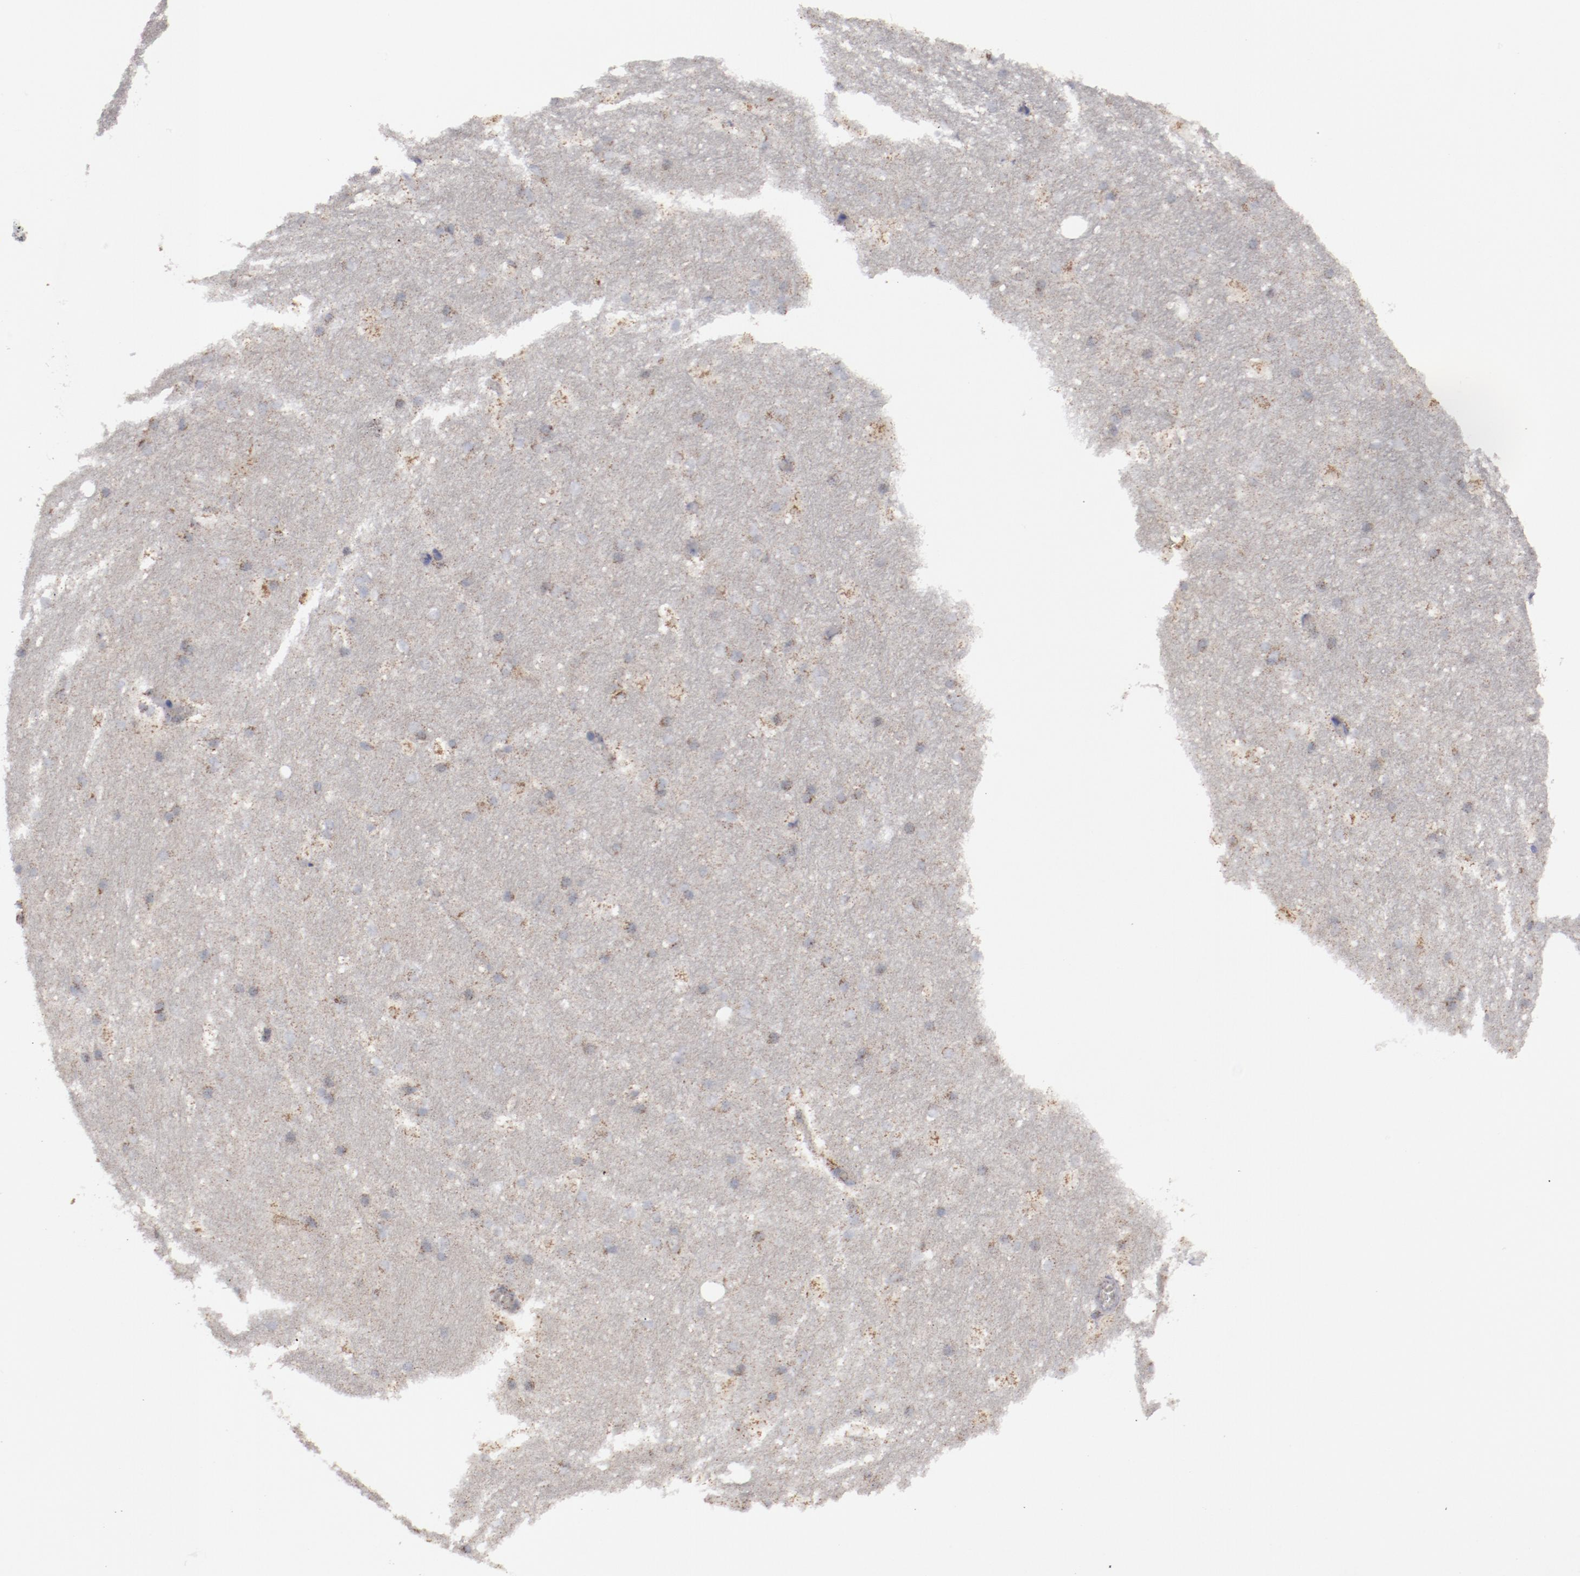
{"staining": {"intensity": "weak", "quantity": "<25%", "location": "cytoplasmic/membranous"}, "tissue": "hippocampus", "cell_type": "Glial cells", "image_type": "normal", "snomed": [{"axis": "morphology", "description": "Normal tissue, NOS"}, {"axis": "topography", "description": "Hippocampus"}], "caption": "The image shows no significant expression in glial cells of hippocampus.", "gene": "MYOM2", "patient": {"sex": "female", "age": 19}}